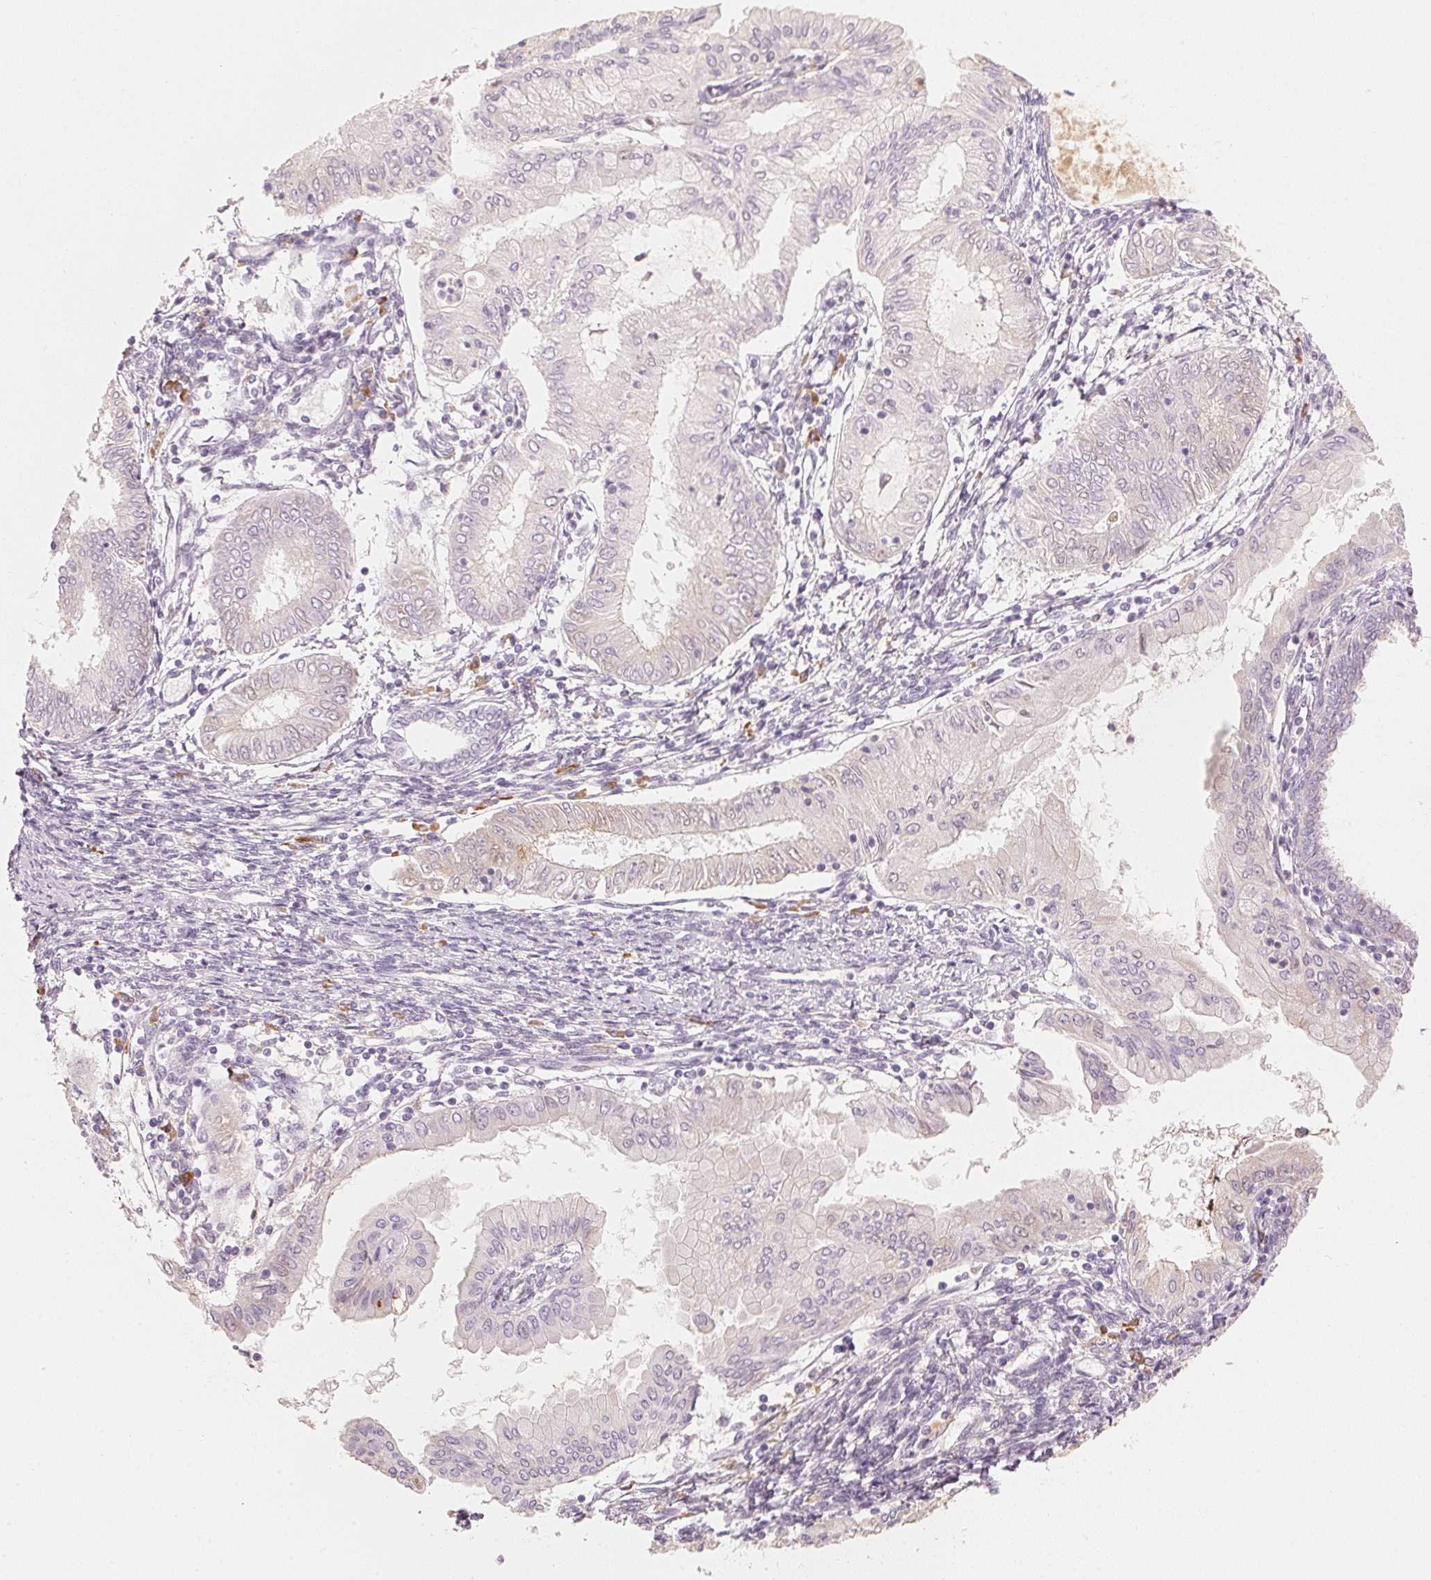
{"staining": {"intensity": "negative", "quantity": "none", "location": "none"}, "tissue": "endometrial cancer", "cell_type": "Tumor cells", "image_type": "cancer", "snomed": [{"axis": "morphology", "description": "Adenocarcinoma, NOS"}, {"axis": "topography", "description": "Endometrium"}], "caption": "Immunohistochemistry (IHC) of human endometrial cancer (adenocarcinoma) shows no expression in tumor cells.", "gene": "RMDN2", "patient": {"sex": "female", "age": 68}}